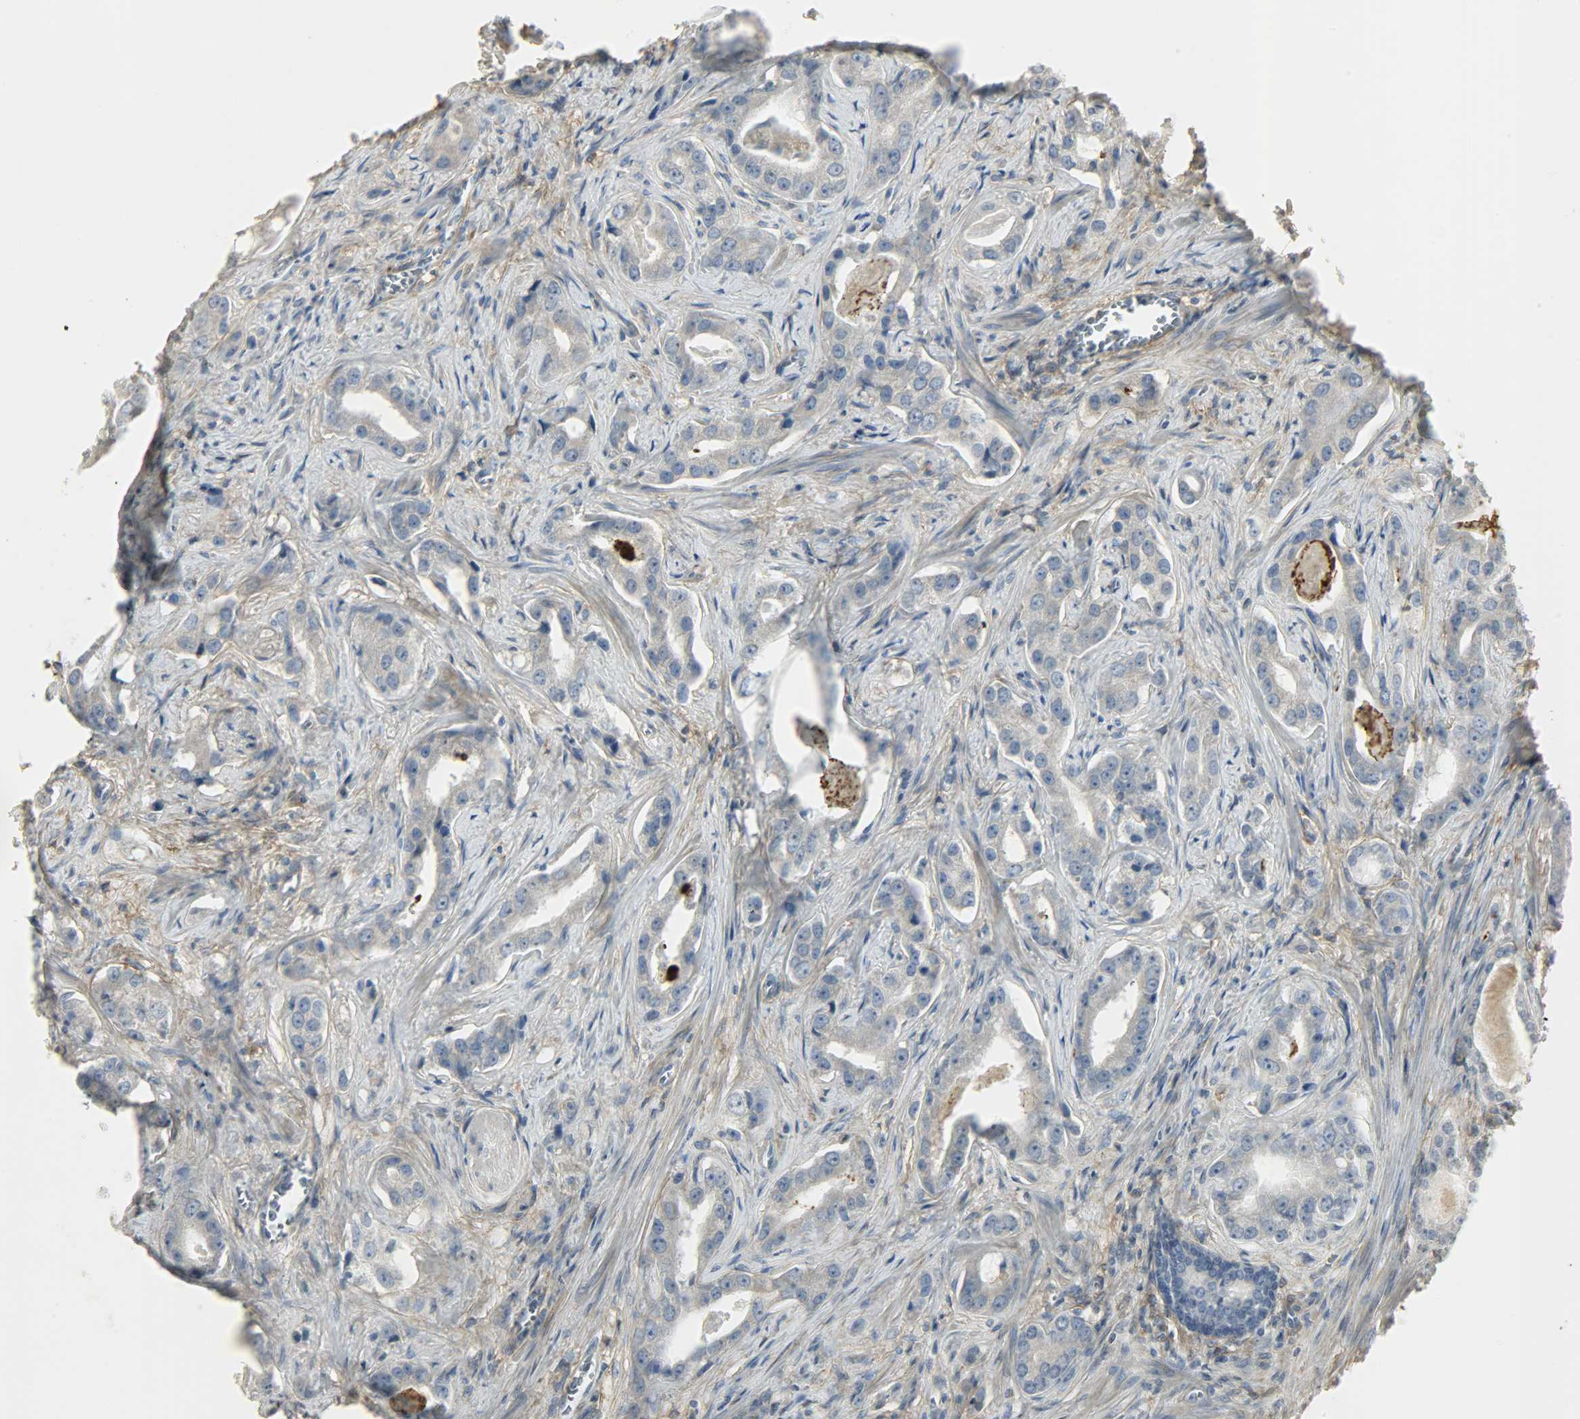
{"staining": {"intensity": "negative", "quantity": "none", "location": "none"}, "tissue": "prostate cancer", "cell_type": "Tumor cells", "image_type": "cancer", "snomed": [{"axis": "morphology", "description": "Adenocarcinoma, Low grade"}, {"axis": "topography", "description": "Prostate"}], "caption": "IHC image of neoplastic tissue: prostate cancer stained with DAB (3,3'-diaminobenzidine) shows no significant protein staining in tumor cells. The staining was performed using DAB (3,3'-diaminobenzidine) to visualize the protein expression in brown, while the nuclei were stained in blue with hematoxylin (Magnification: 20x).", "gene": "ENPEP", "patient": {"sex": "male", "age": 59}}